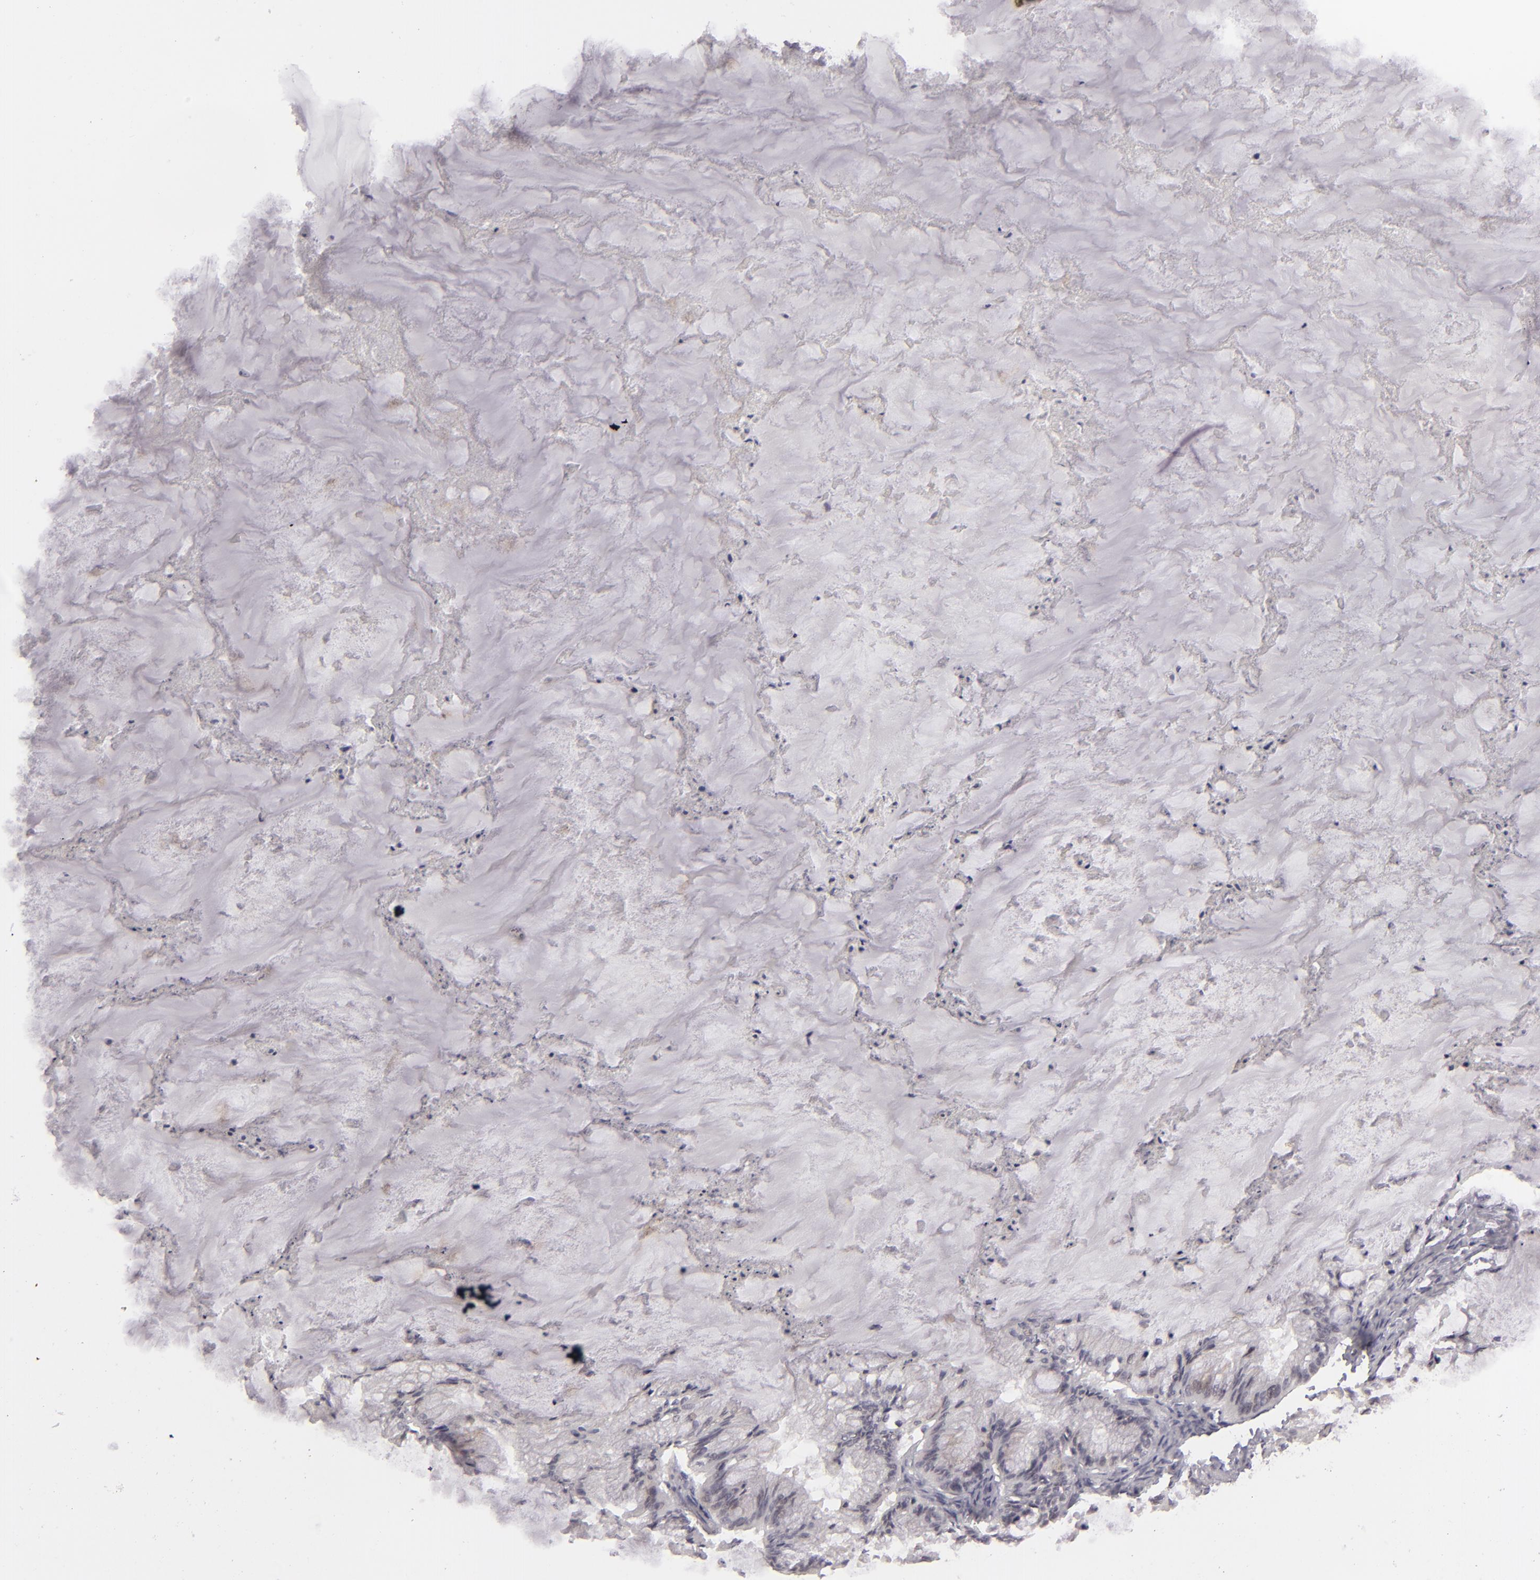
{"staining": {"intensity": "weak", "quantity": "<25%", "location": "cytoplasmic/membranous,nuclear"}, "tissue": "ovarian cancer", "cell_type": "Tumor cells", "image_type": "cancer", "snomed": [{"axis": "morphology", "description": "Cystadenocarcinoma, mucinous, NOS"}, {"axis": "topography", "description": "Ovary"}], "caption": "The immunohistochemistry (IHC) histopathology image has no significant expression in tumor cells of ovarian mucinous cystadenocarcinoma tissue.", "gene": "SIX1", "patient": {"sex": "female", "age": 57}}